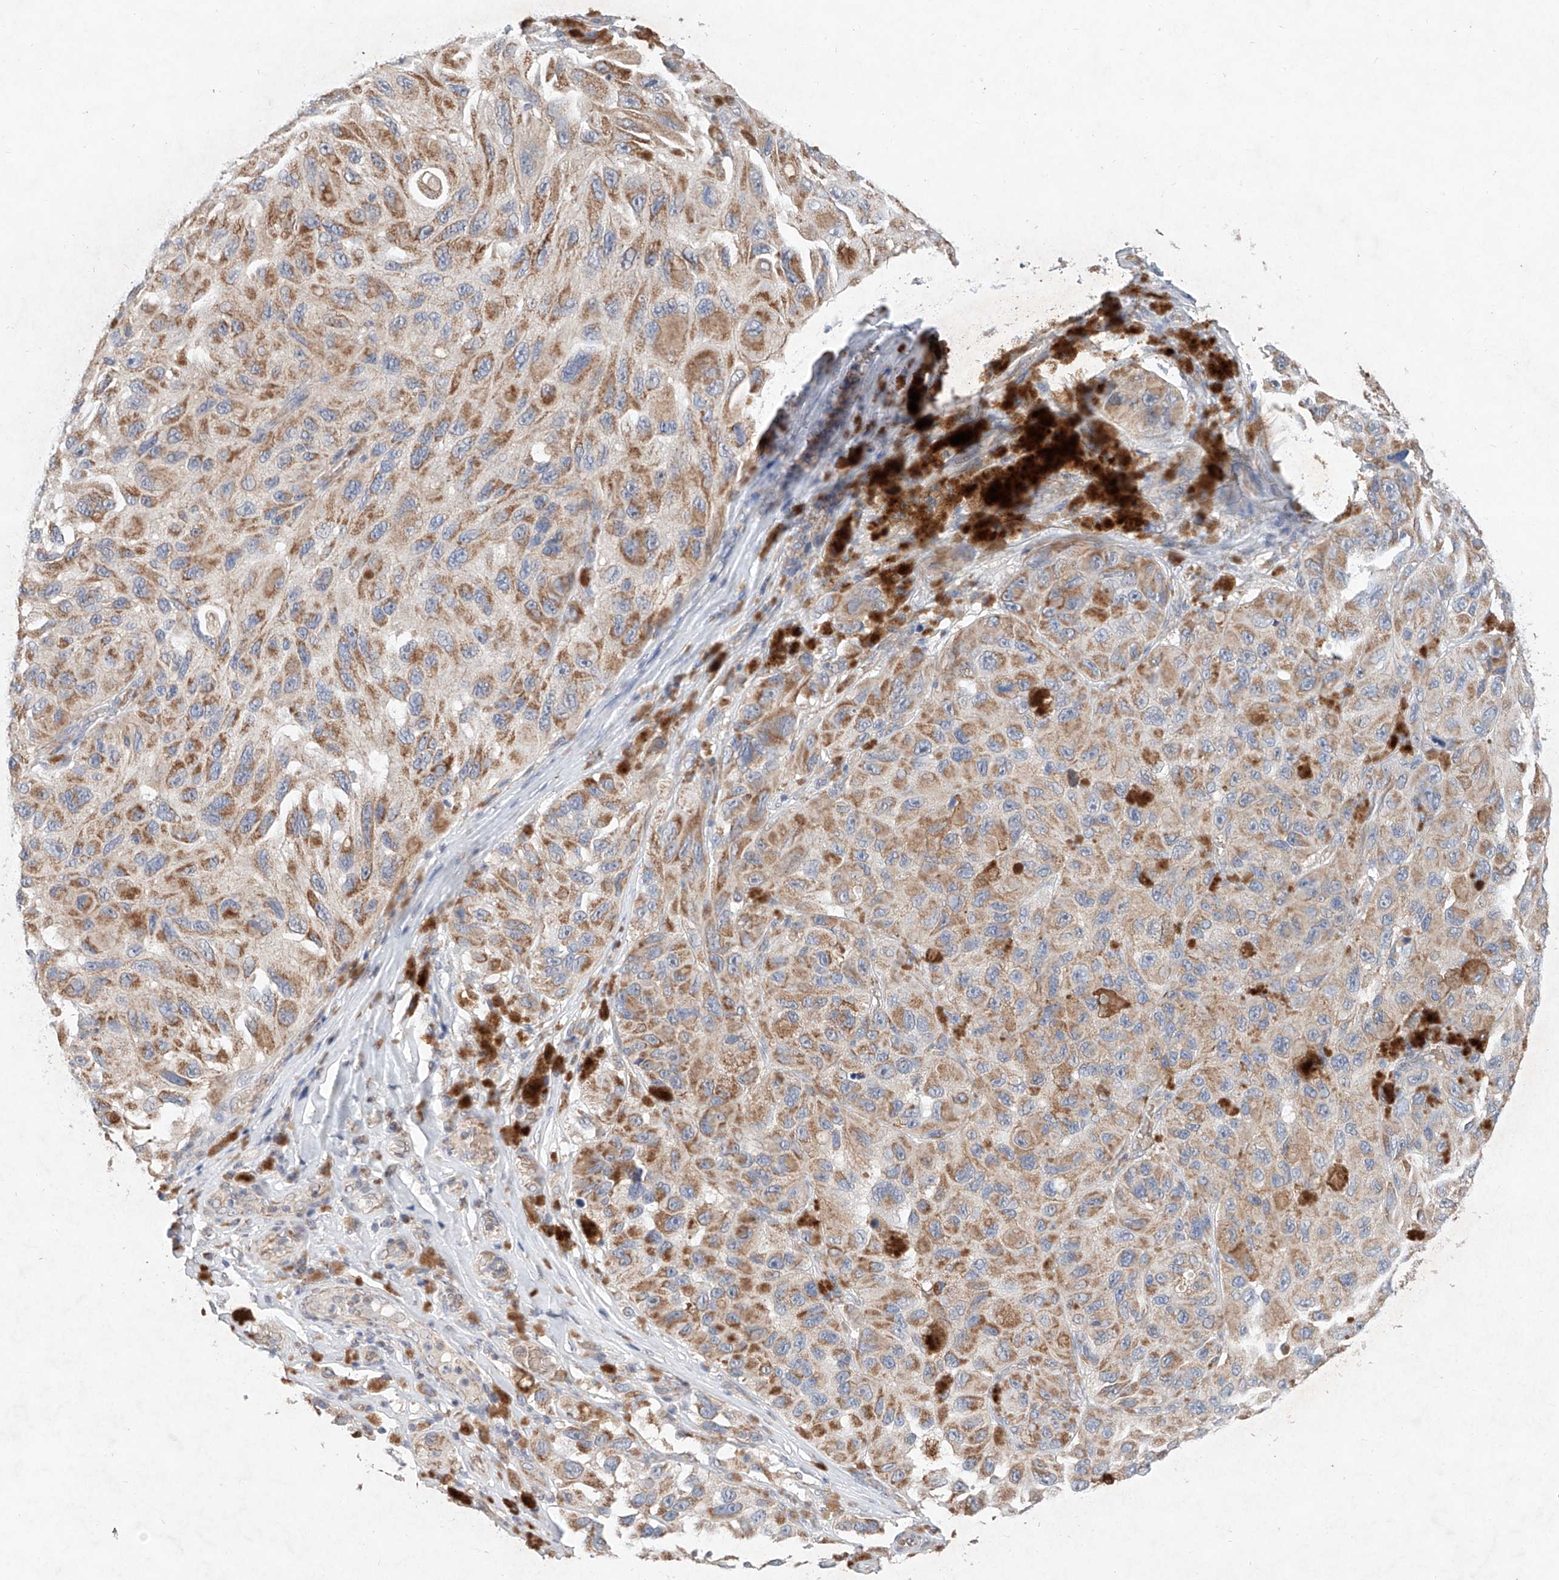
{"staining": {"intensity": "moderate", "quantity": ">75%", "location": "cytoplasmic/membranous"}, "tissue": "melanoma", "cell_type": "Tumor cells", "image_type": "cancer", "snomed": [{"axis": "morphology", "description": "Malignant melanoma, NOS"}, {"axis": "topography", "description": "Skin"}], "caption": "Immunohistochemistry (IHC) (DAB) staining of malignant melanoma exhibits moderate cytoplasmic/membranous protein expression in approximately >75% of tumor cells.", "gene": "FASTK", "patient": {"sex": "female", "age": 73}}